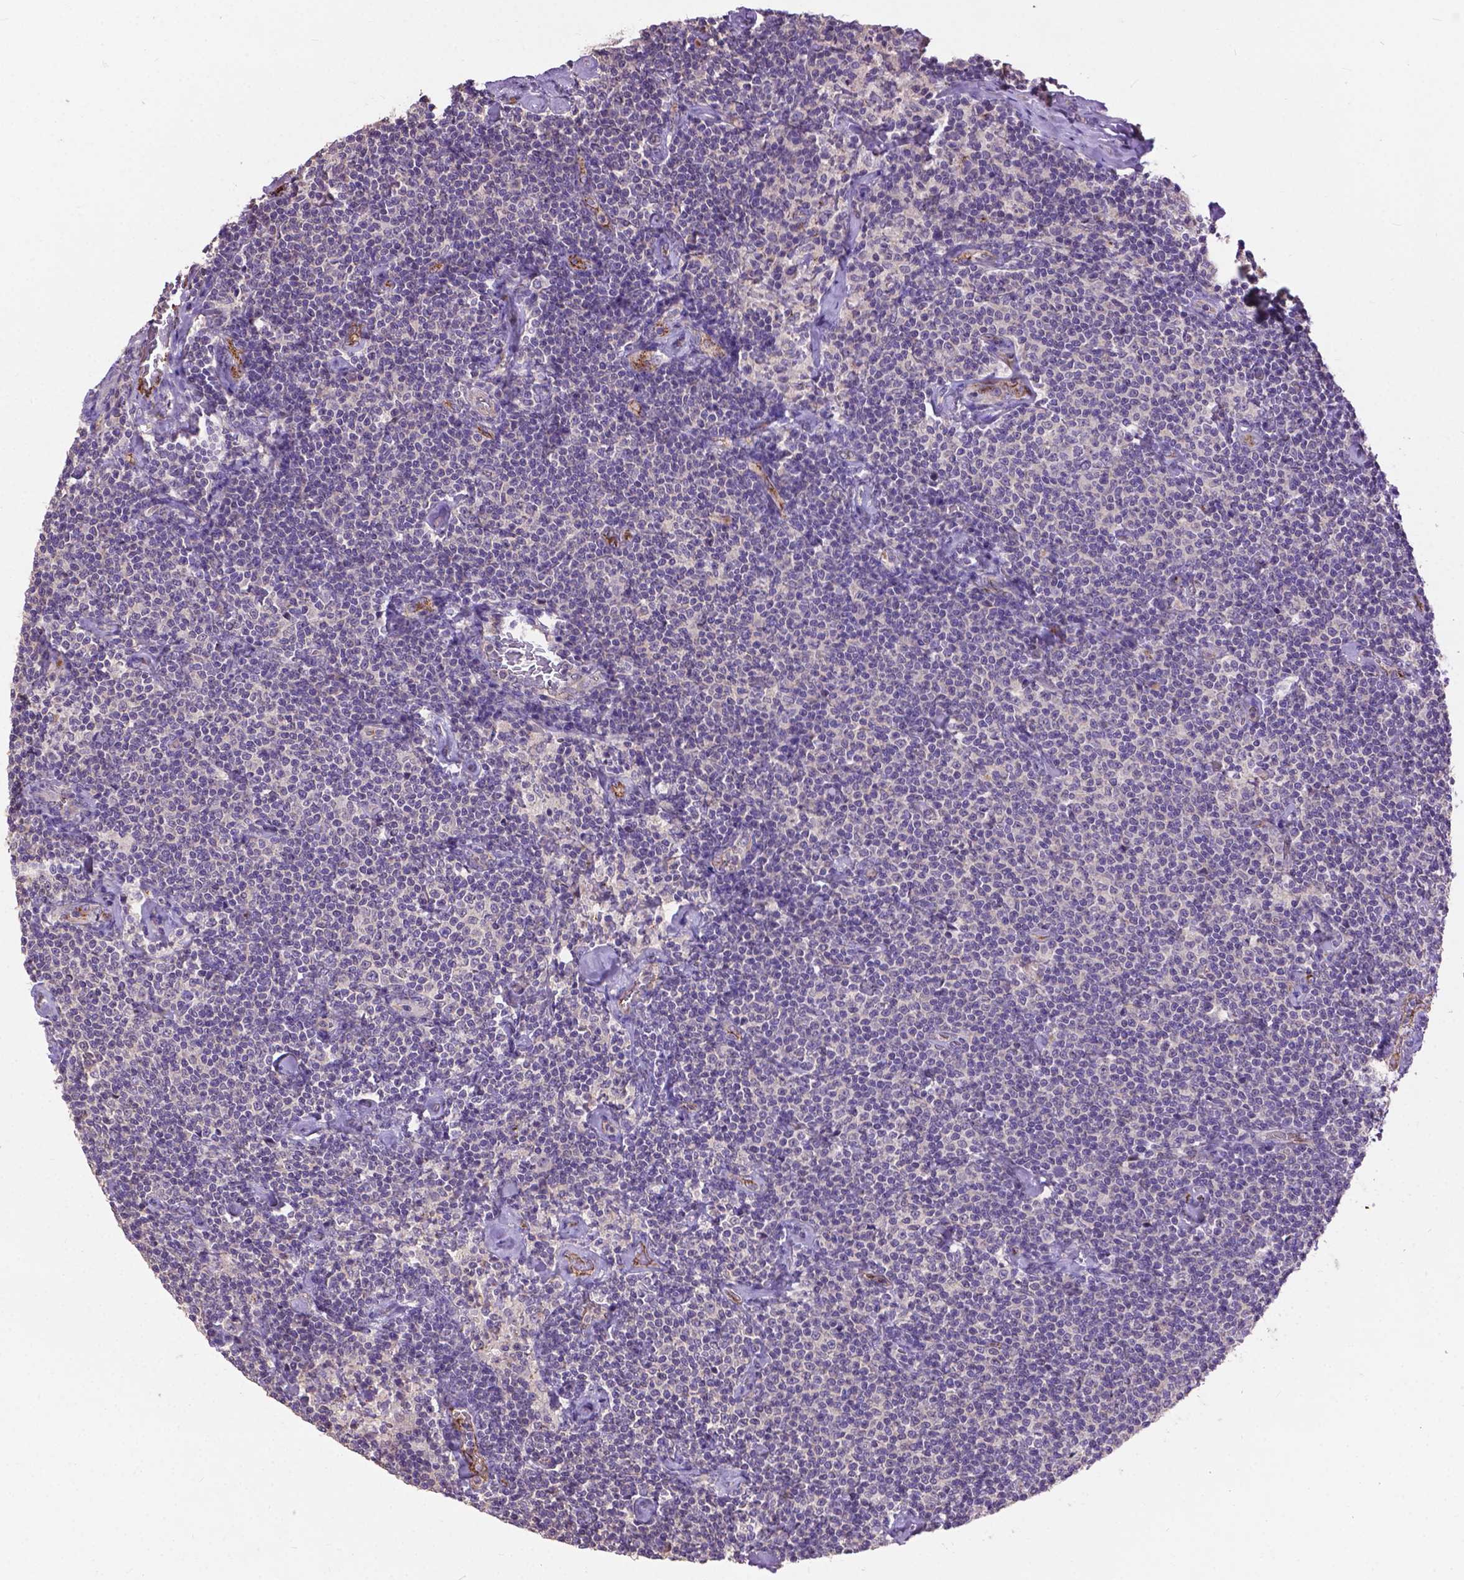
{"staining": {"intensity": "negative", "quantity": "none", "location": "none"}, "tissue": "lymphoma", "cell_type": "Tumor cells", "image_type": "cancer", "snomed": [{"axis": "morphology", "description": "Malignant lymphoma, non-Hodgkin's type, Low grade"}, {"axis": "topography", "description": "Lymph node"}], "caption": "A histopathology image of human lymphoma is negative for staining in tumor cells. (DAB (3,3'-diaminobenzidine) immunohistochemistry (IHC), high magnification).", "gene": "ZNF337", "patient": {"sex": "male", "age": 81}}